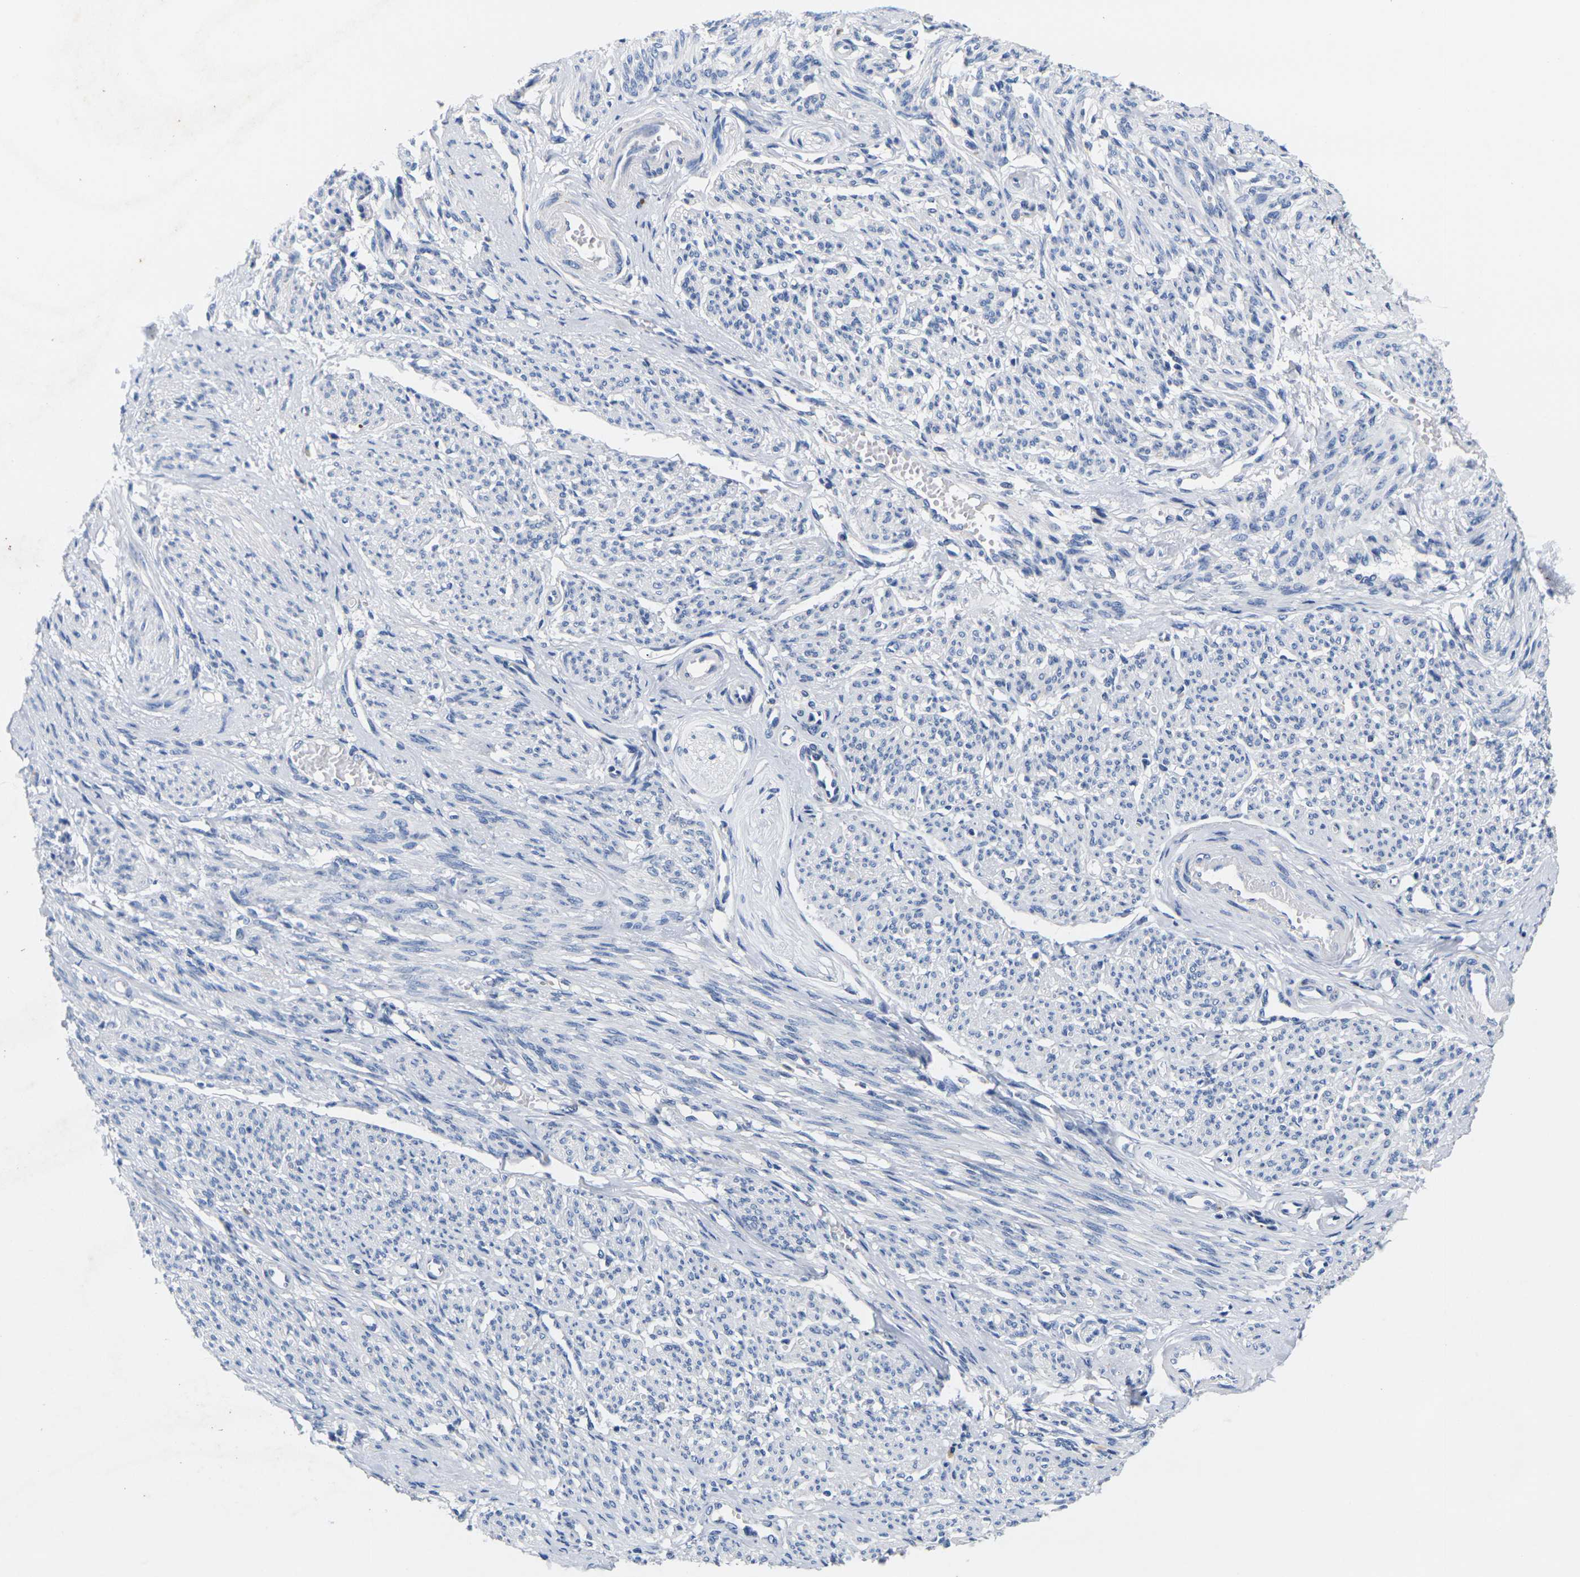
{"staining": {"intensity": "negative", "quantity": "none", "location": "none"}, "tissue": "smooth muscle", "cell_type": "Smooth muscle cells", "image_type": "normal", "snomed": [{"axis": "morphology", "description": "Normal tissue, NOS"}, {"axis": "topography", "description": "Smooth muscle"}], "caption": "There is no significant positivity in smooth muscle cells of smooth muscle. (DAB IHC with hematoxylin counter stain).", "gene": "NOCT", "patient": {"sex": "female", "age": 65}}